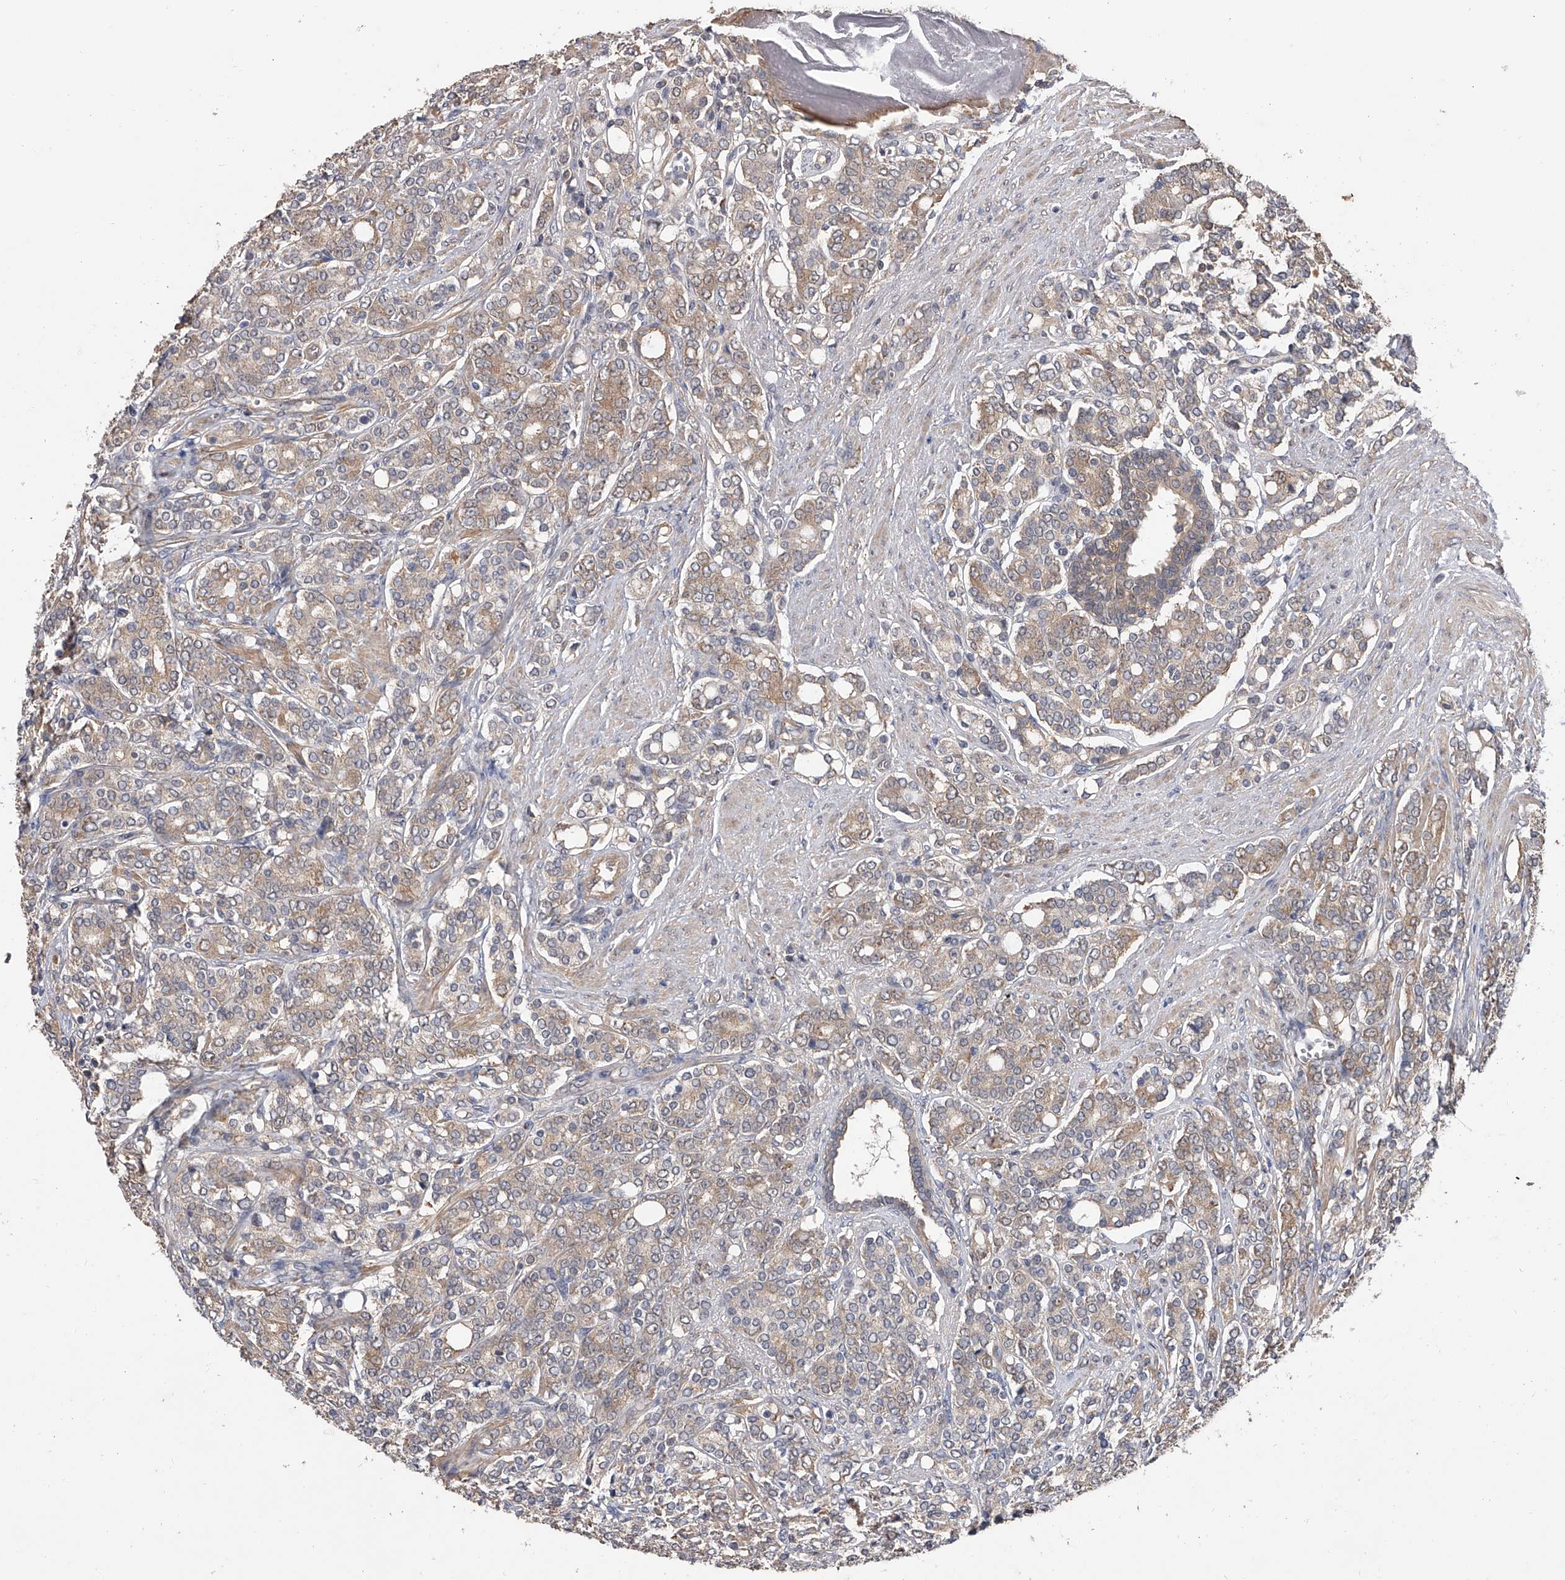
{"staining": {"intensity": "weak", "quantity": "<25%", "location": "cytoplasmic/membranous"}, "tissue": "prostate cancer", "cell_type": "Tumor cells", "image_type": "cancer", "snomed": [{"axis": "morphology", "description": "Adenocarcinoma, High grade"}, {"axis": "topography", "description": "Prostate"}], "caption": "Immunohistochemistry histopathology image of prostate cancer stained for a protein (brown), which displays no staining in tumor cells. The staining is performed using DAB (3,3'-diaminobenzidine) brown chromogen with nuclei counter-stained in using hematoxylin.", "gene": "CFAP298", "patient": {"sex": "male", "age": 62}}